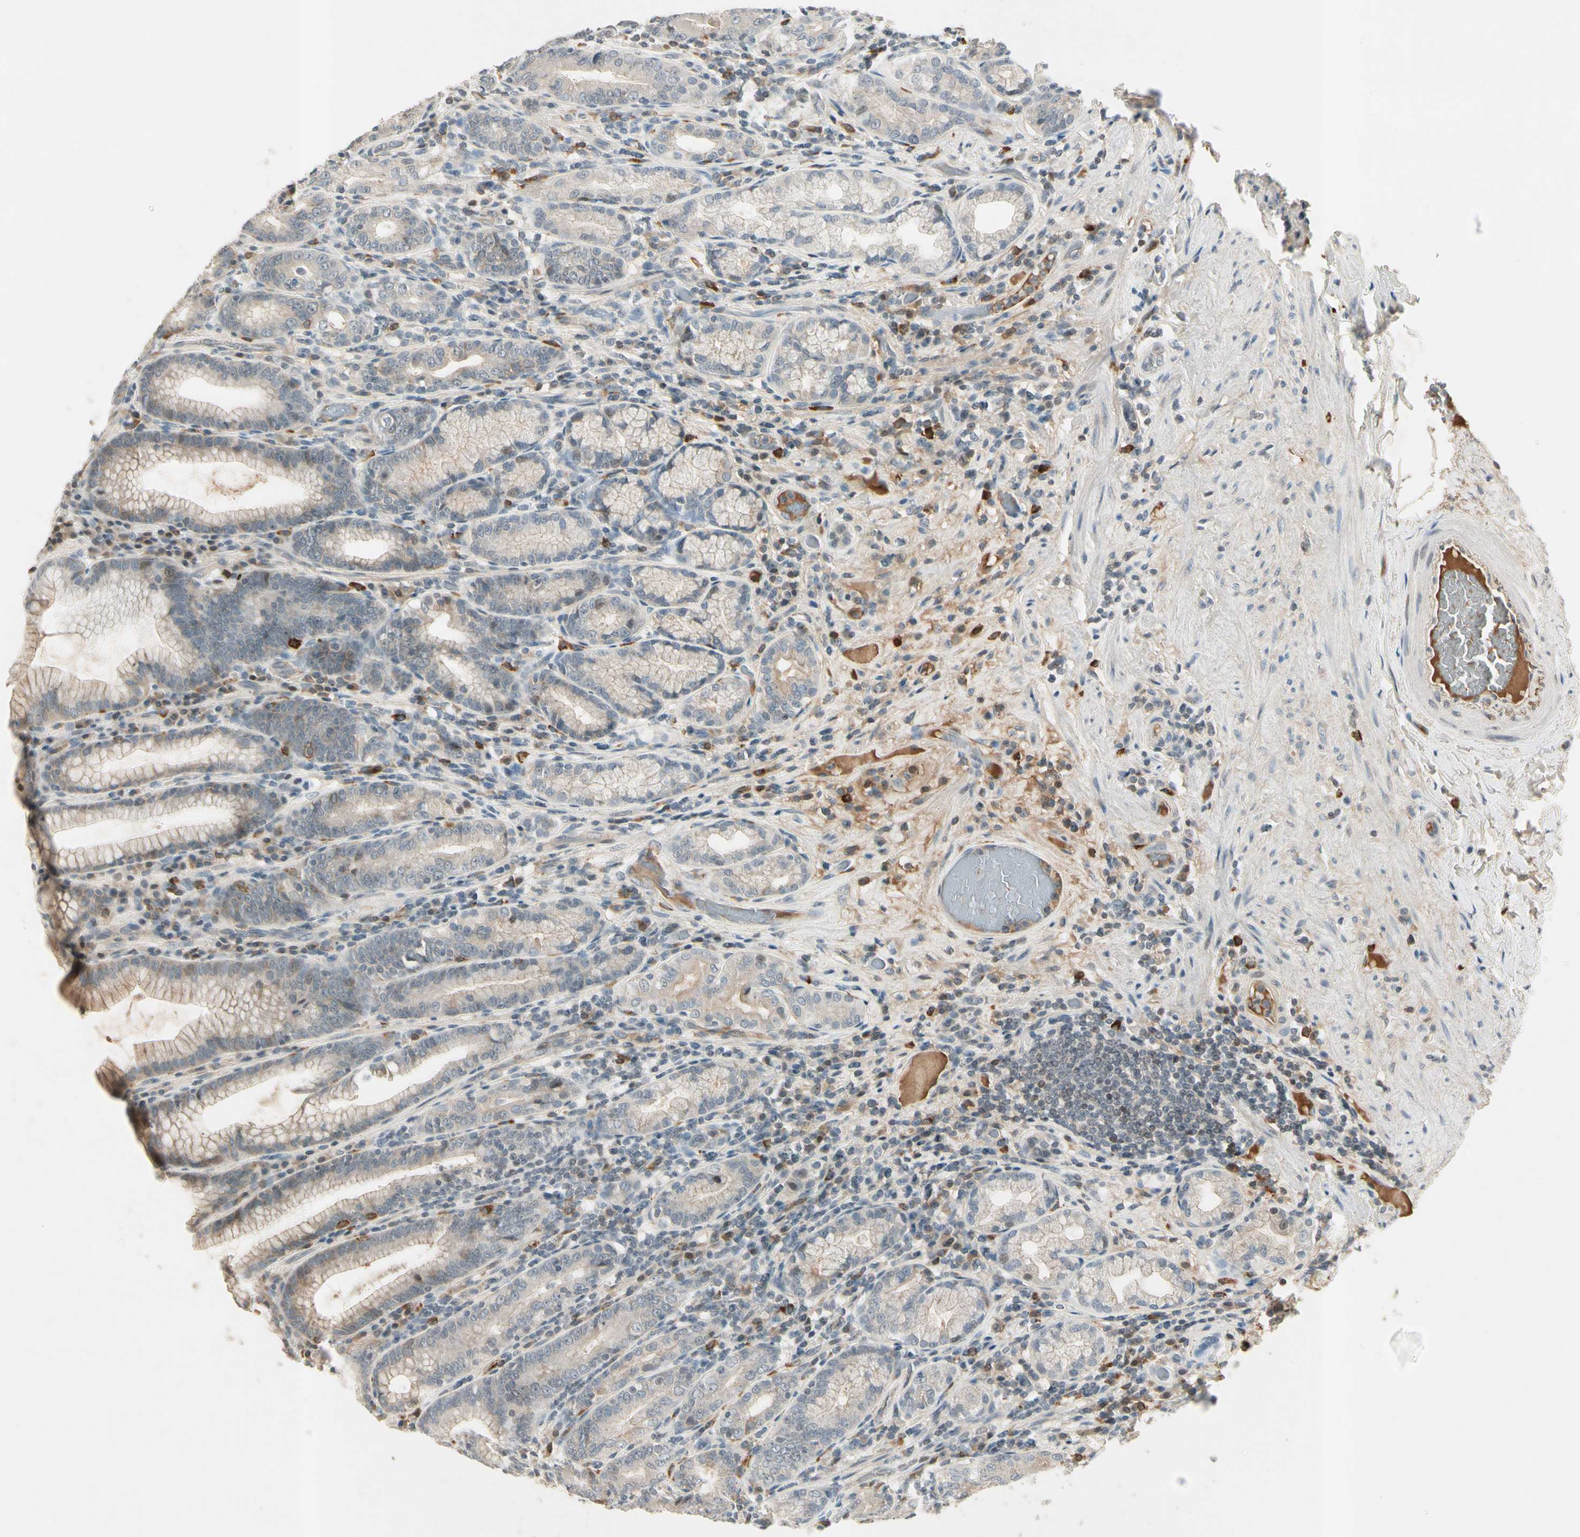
{"staining": {"intensity": "weak", "quantity": ">75%", "location": "cytoplasmic/membranous"}, "tissue": "stomach", "cell_type": "Glandular cells", "image_type": "normal", "snomed": [{"axis": "morphology", "description": "Normal tissue, NOS"}, {"axis": "topography", "description": "Stomach, lower"}], "caption": "Immunohistochemical staining of benign stomach exhibits low levels of weak cytoplasmic/membranous positivity in about >75% of glandular cells. (Brightfield microscopy of DAB IHC at high magnification).", "gene": "ICAM5", "patient": {"sex": "female", "age": 76}}